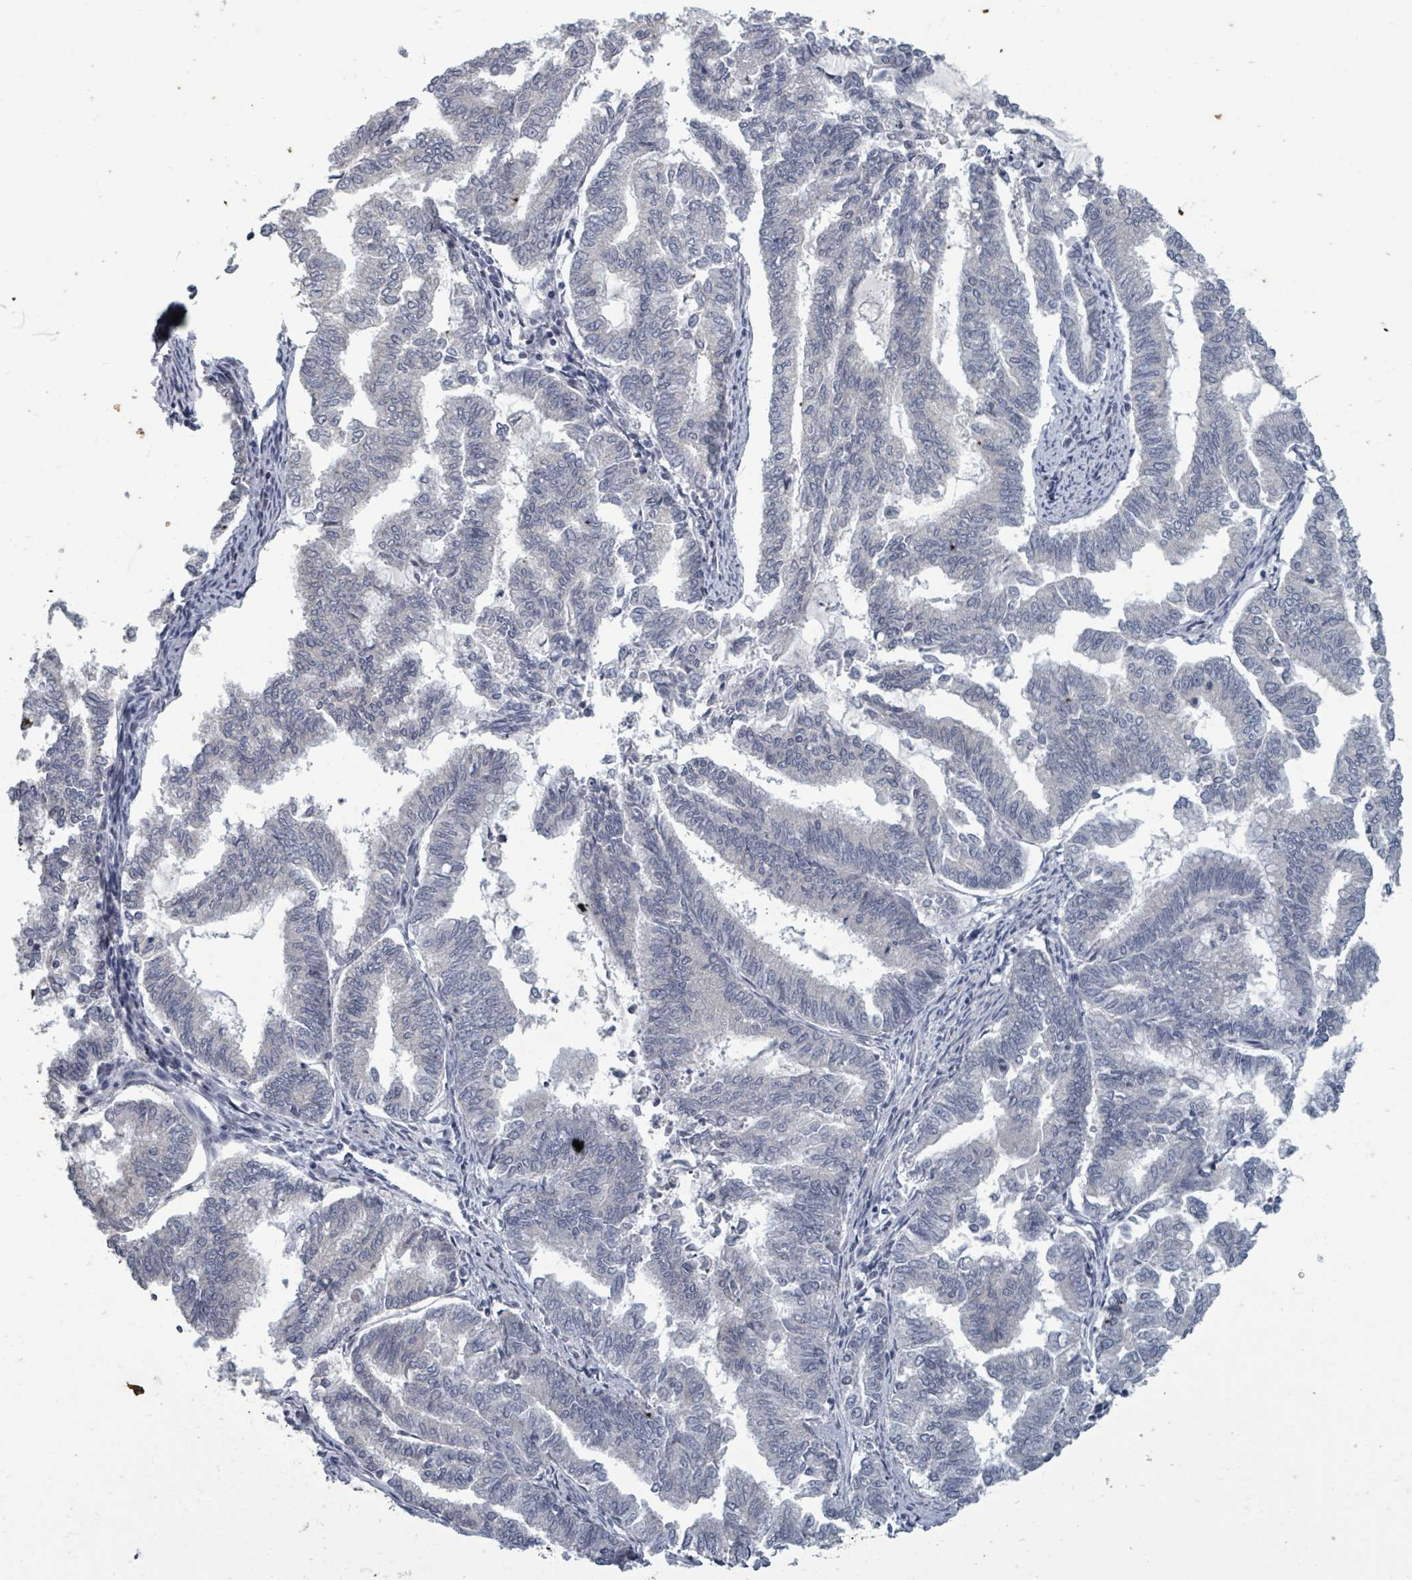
{"staining": {"intensity": "negative", "quantity": "none", "location": "none"}, "tissue": "endometrial cancer", "cell_type": "Tumor cells", "image_type": "cancer", "snomed": [{"axis": "morphology", "description": "Adenocarcinoma, NOS"}, {"axis": "topography", "description": "Endometrium"}], "caption": "Tumor cells show no significant positivity in endometrial cancer (adenocarcinoma). (DAB immunohistochemistry, high magnification).", "gene": "ASB12", "patient": {"sex": "female", "age": 79}}